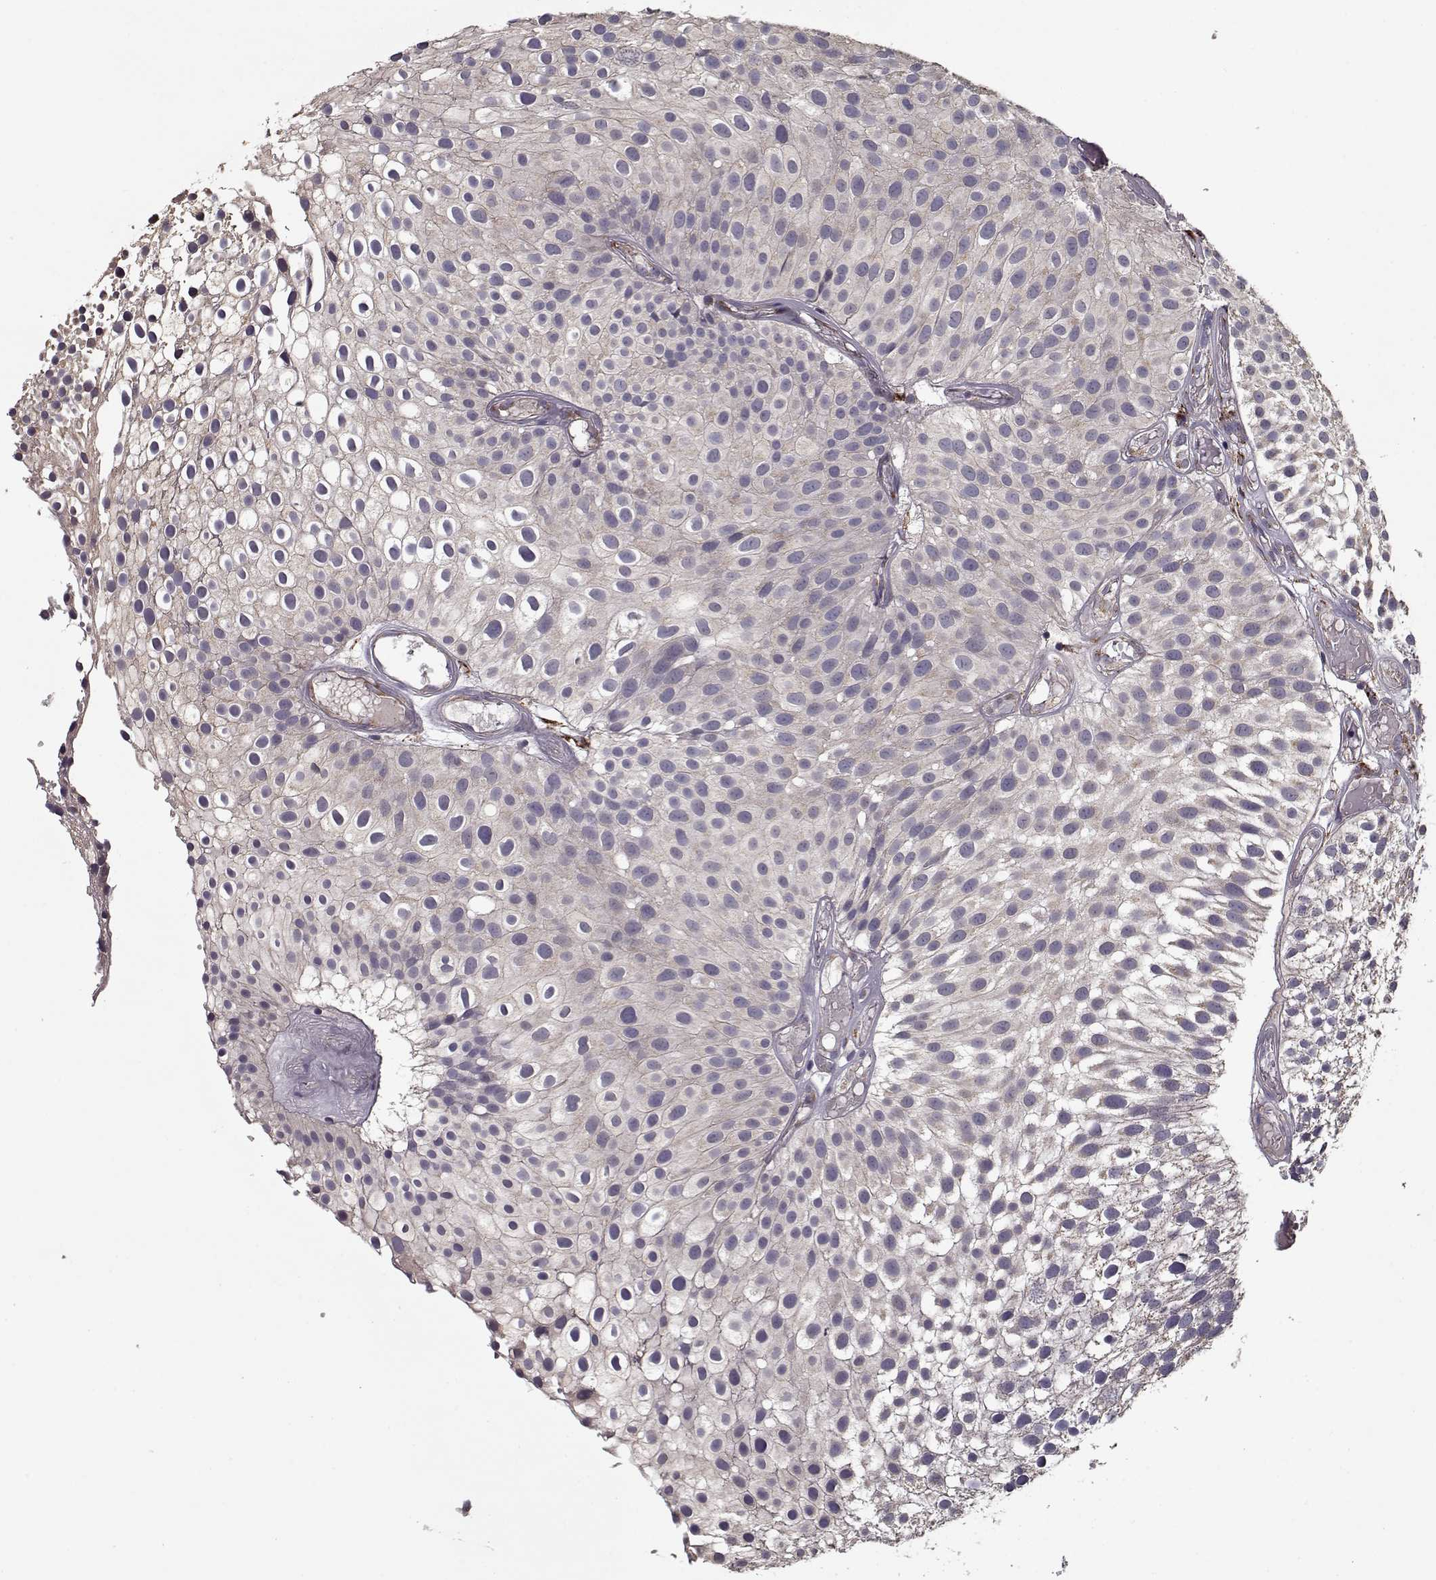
{"staining": {"intensity": "negative", "quantity": "none", "location": "none"}, "tissue": "urothelial cancer", "cell_type": "Tumor cells", "image_type": "cancer", "snomed": [{"axis": "morphology", "description": "Urothelial carcinoma, Low grade"}, {"axis": "topography", "description": "Urinary bladder"}], "caption": "Micrograph shows no significant protein positivity in tumor cells of urothelial carcinoma (low-grade).", "gene": "IMMP1L", "patient": {"sex": "male", "age": 79}}